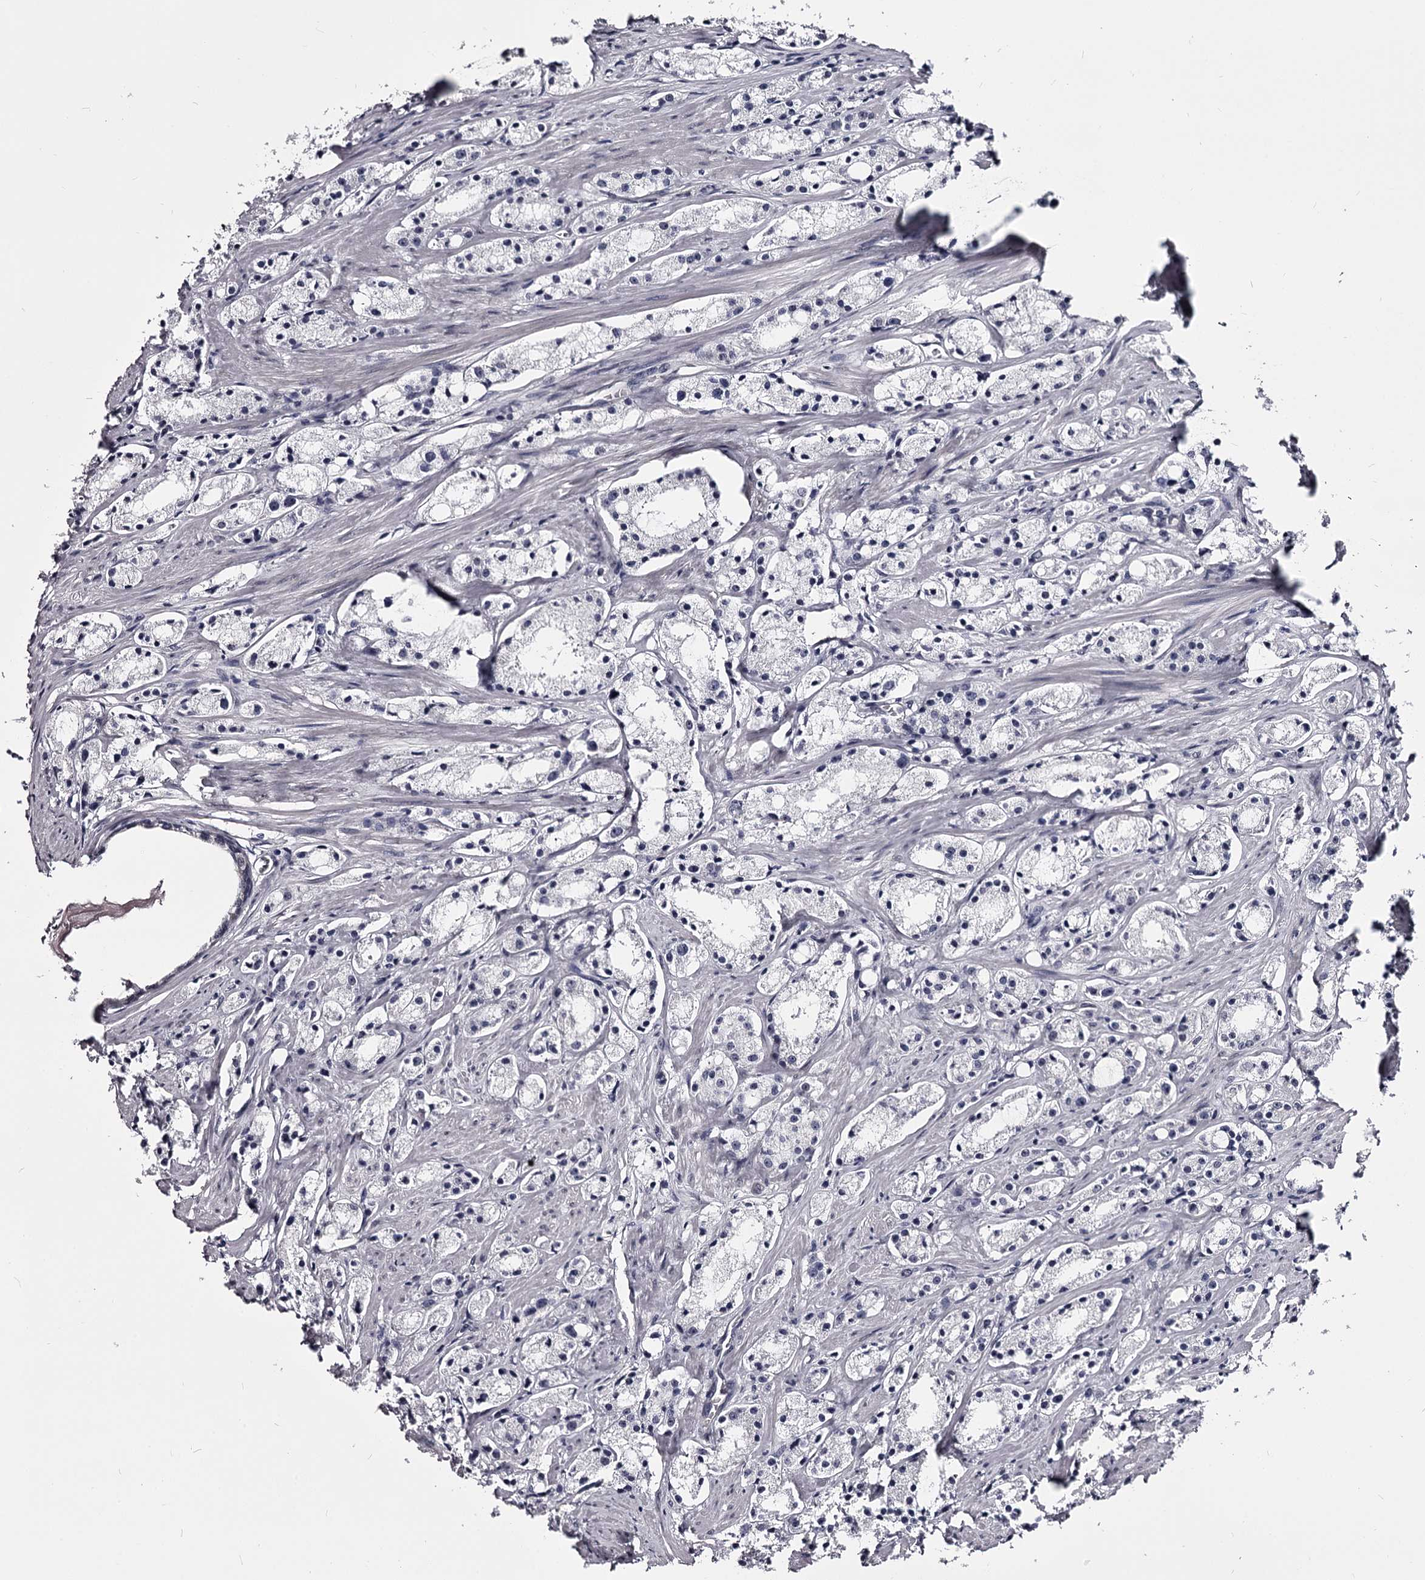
{"staining": {"intensity": "negative", "quantity": "none", "location": "none"}, "tissue": "prostate cancer", "cell_type": "Tumor cells", "image_type": "cancer", "snomed": [{"axis": "morphology", "description": "Adenocarcinoma, High grade"}, {"axis": "topography", "description": "Prostate"}], "caption": "There is no significant staining in tumor cells of prostate cancer.", "gene": "OVOL2", "patient": {"sex": "male", "age": 66}}